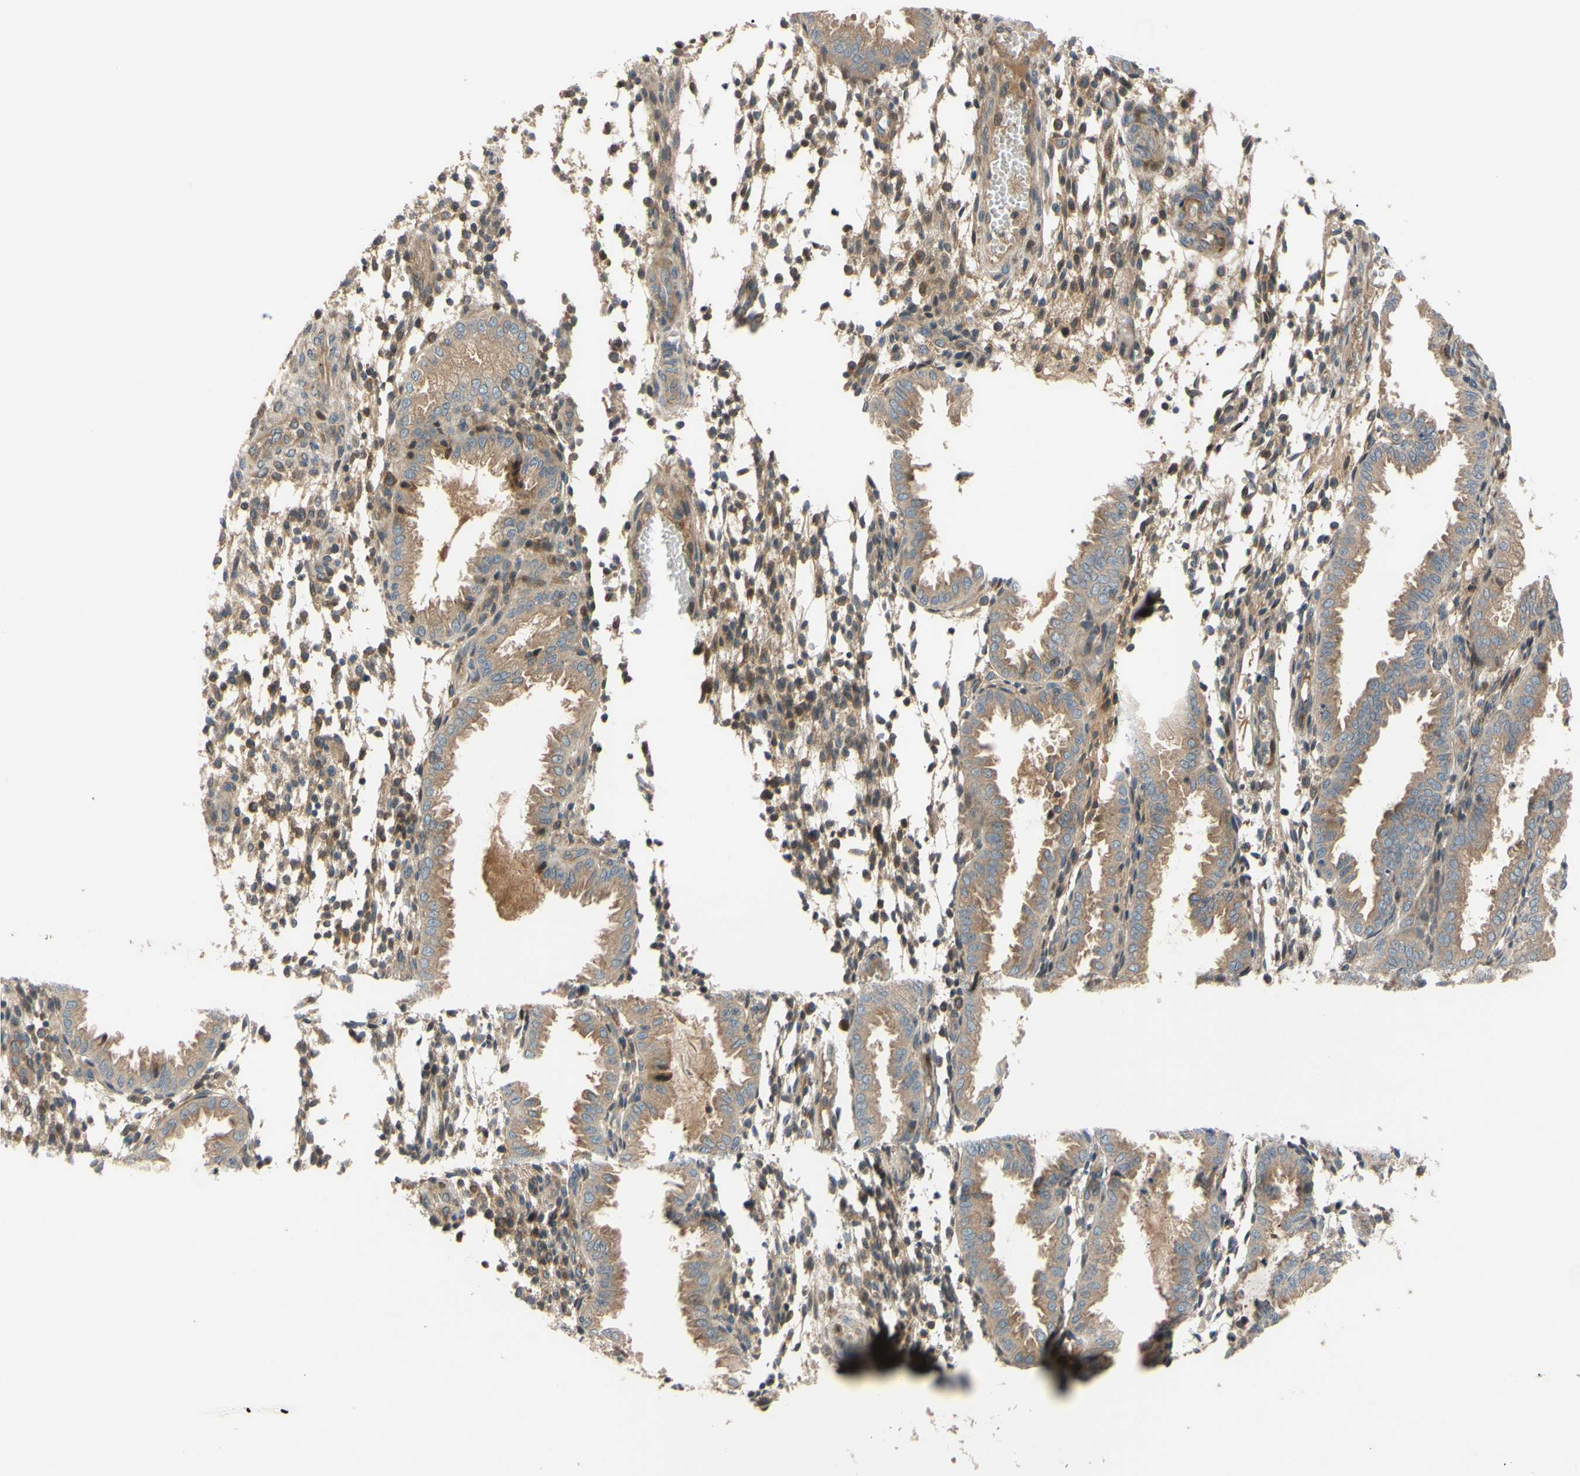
{"staining": {"intensity": "weak", "quantity": ">75%", "location": "cytoplasmic/membranous"}, "tissue": "endometrium", "cell_type": "Cells in endometrial stroma", "image_type": "normal", "snomed": [{"axis": "morphology", "description": "Normal tissue, NOS"}, {"axis": "topography", "description": "Endometrium"}], "caption": "Immunohistochemistry (IHC) of normal endometrium exhibits low levels of weak cytoplasmic/membranous expression in about >75% of cells in endometrial stroma.", "gene": "SPTLC1", "patient": {"sex": "female", "age": 33}}